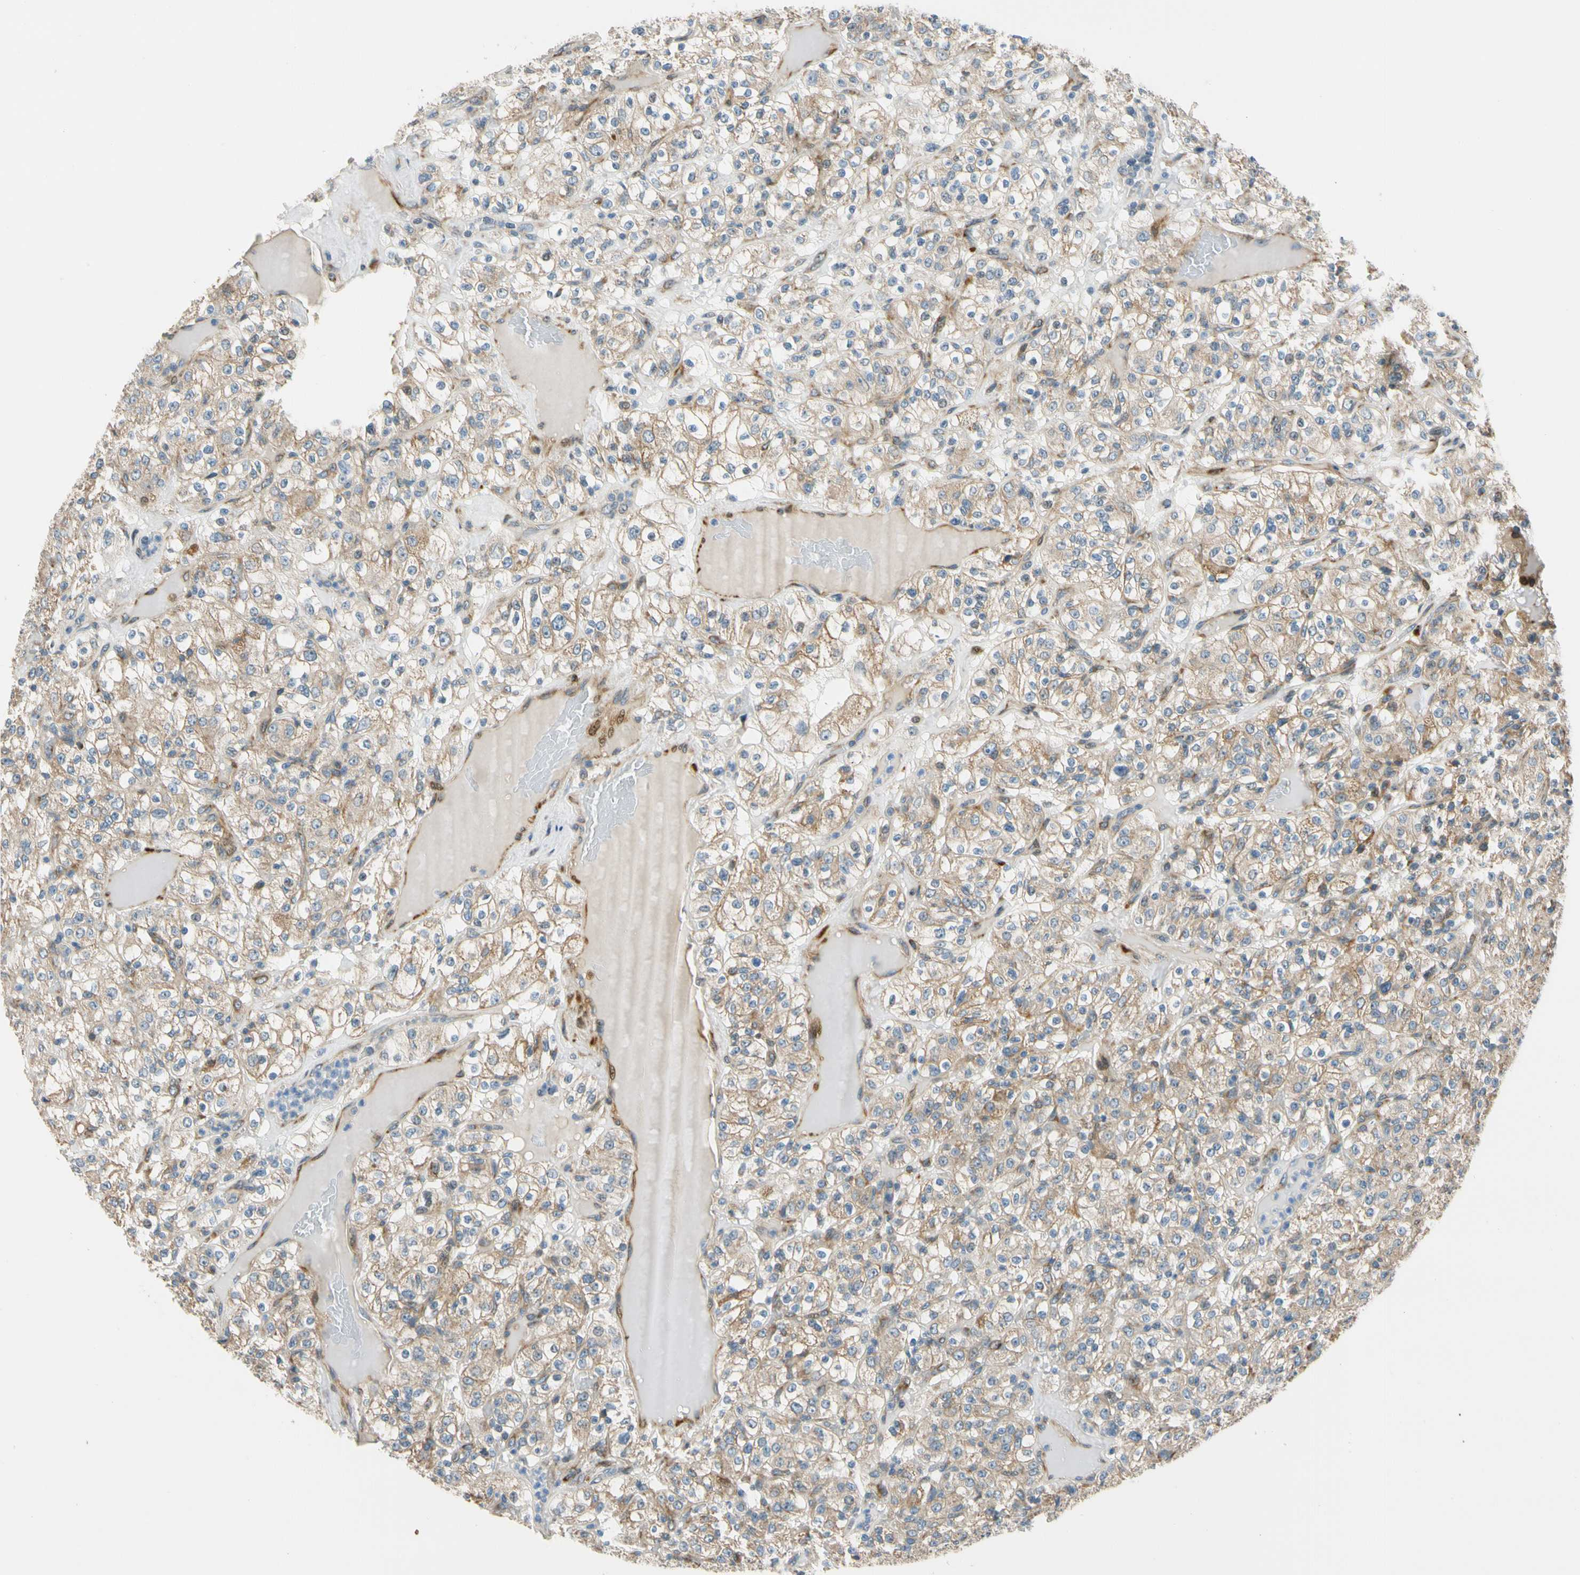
{"staining": {"intensity": "weak", "quantity": ">75%", "location": "cytoplasmic/membranous"}, "tissue": "renal cancer", "cell_type": "Tumor cells", "image_type": "cancer", "snomed": [{"axis": "morphology", "description": "Normal tissue, NOS"}, {"axis": "morphology", "description": "Adenocarcinoma, NOS"}, {"axis": "topography", "description": "Kidney"}], "caption": "A brown stain highlights weak cytoplasmic/membranous positivity of a protein in human renal cancer (adenocarcinoma) tumor cells.", "gene": "MST1R", "patient": {"sex": "female", "age": 72}}